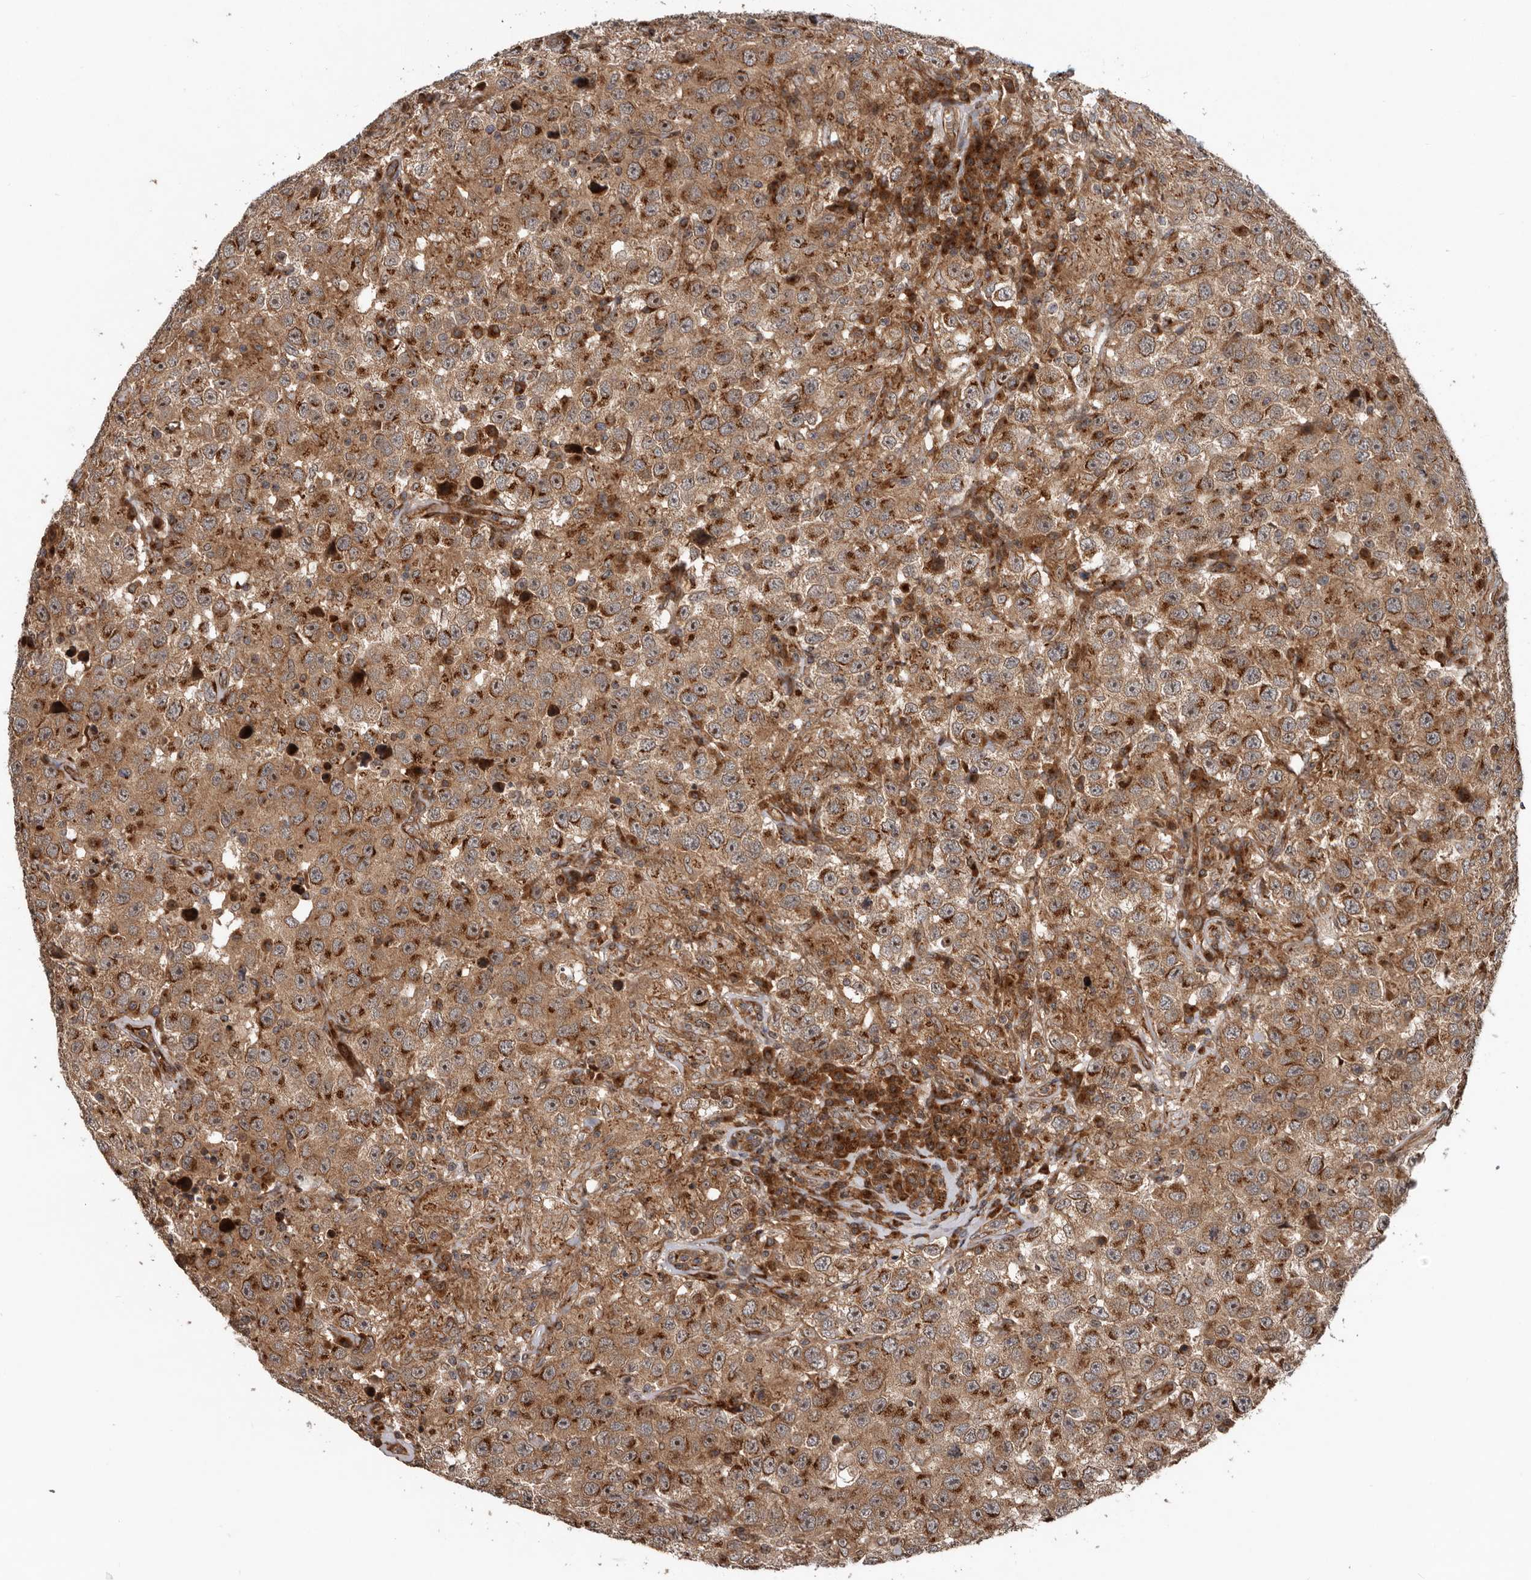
{"staining": {"intensity": "moderate", "quantity": ">75%", "location": "cytoplasmic/membranous,nuclear"}, "tissue": "testis cancer", "cell_type": "Tumor cells", "image_type": "cancer", "snomed": [{"axis": "morphology", "description": "Seminoma, NOS"}, {"axis": "topography", "description": "Testis"}], "caption": "Human testis cancer (seminoma) stained with a brown dye reveals moderate cytoplasmic/membranous and nuclear positive expression in approximately >75% of tumor cells.", "gene": "CCDC190", "patient": {"sex": "male", "age": 41}}